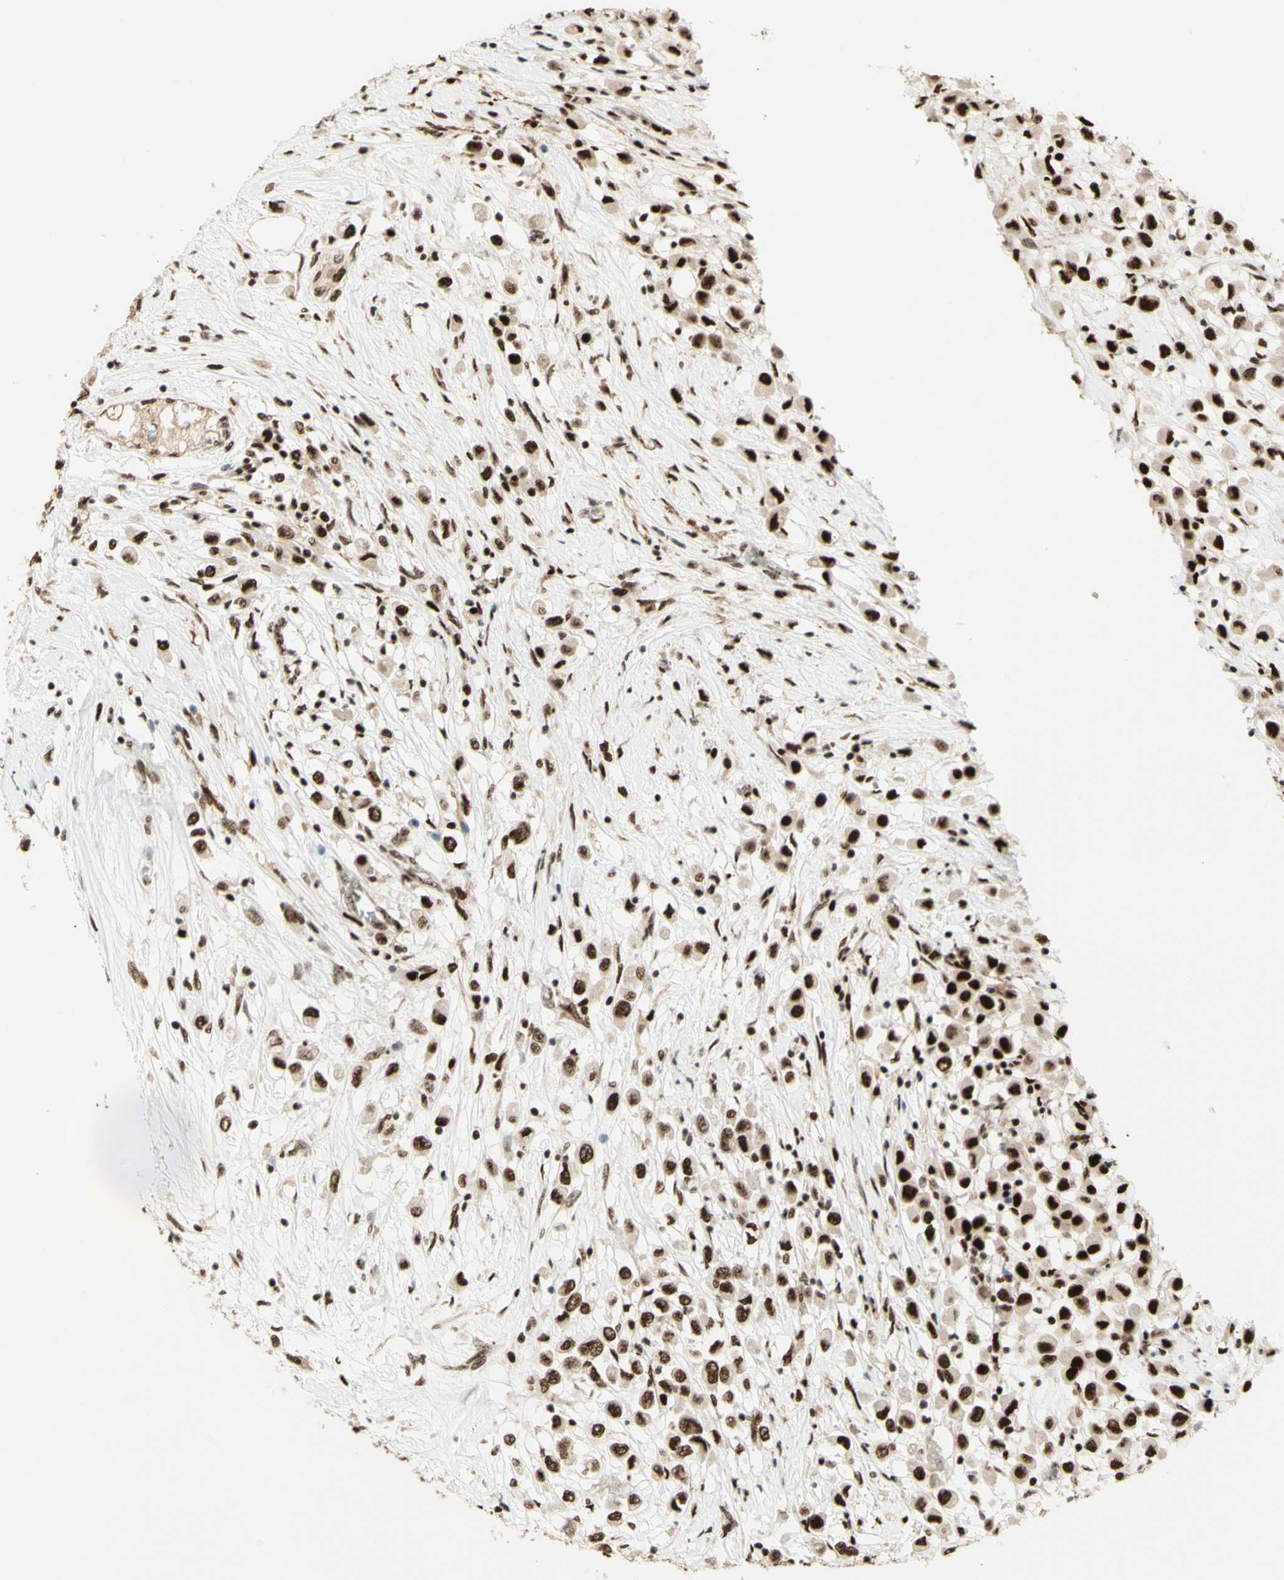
{"staining": {"intensity": "strong", "quantity": ">75%", "location": "nuclear"}, "tissue": "breast cancer", "cell_type": "Tumor cells", "image_type": "cancer", "snomed": [{"axis": "morphology", "description": "Duct carcinoma"}, {"axis": "topography", "description": "Breast"}], "caption": "Human breast infiltrating ductal carcinoma stained with a brown dye shows strong nuclear positive positivity in approximately >75% of tumor cells.", "gene": "DHX9", "patient": {"sex": "female", "age": 61}}